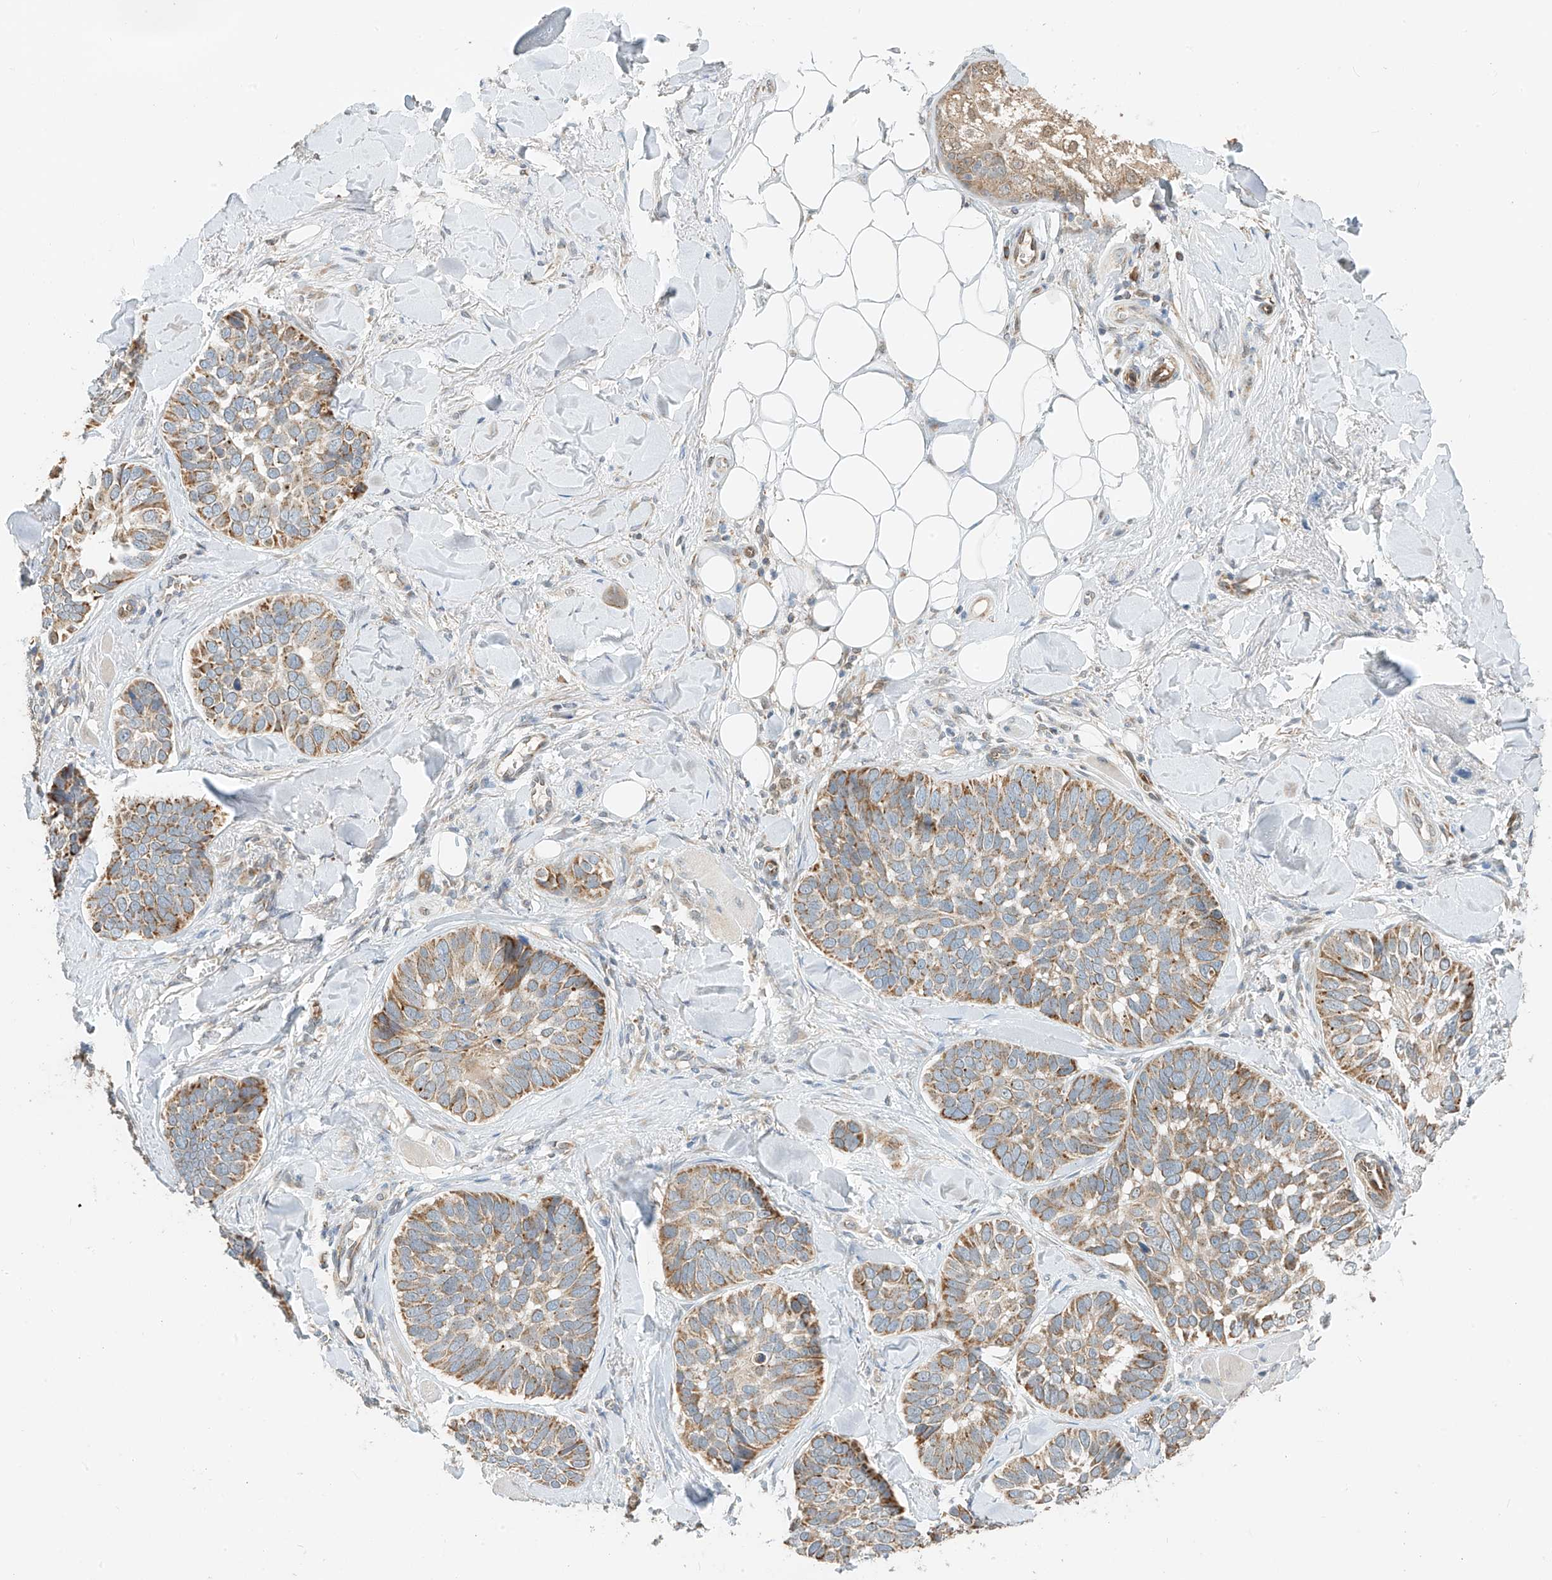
{"staining": {"intensity": "moderate", "quantity": ">75%", "location": "cytoplasmic/membranous"}, "tissue": "skin cancer", "cell_type": "Tumor cells", "image_type": "cancer", "snomed": [{"axis": "morphology", "description": "Basal cell carcinoma"}, {"axis": "topography", "description": "Skin"}], "caption": "Protein staining of skin basal cell carcinoma tissue demonstrates moderate cytoplasmic/membranous expression in about >75% of tumor cells.", "gene": "PPA2", "patient": {"sex": "male", "age": 62}}